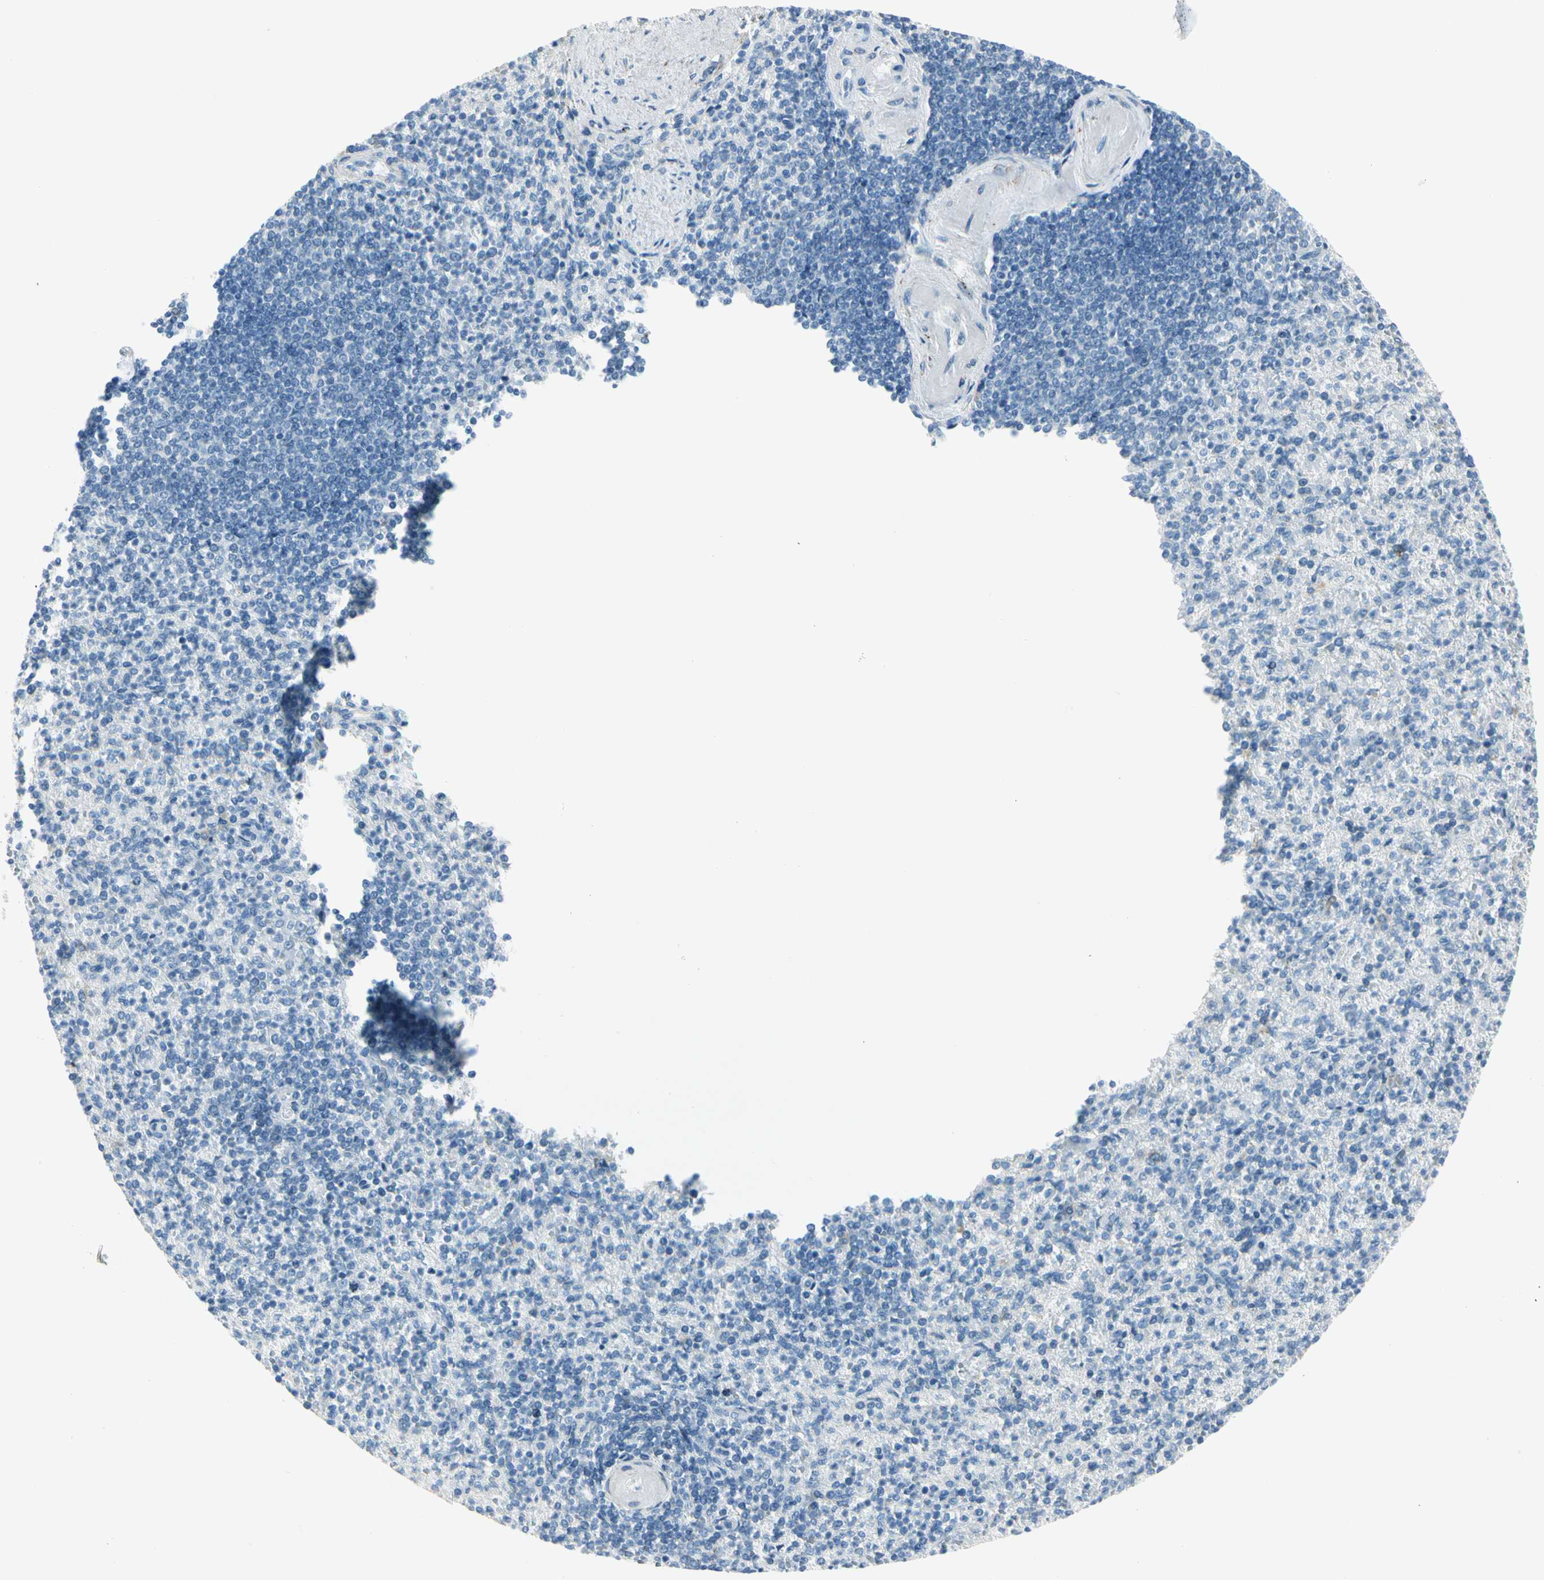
{"staining": {"intensity": "negative", "quantity": "none", "location": "none"}, "tissue": "spleen", "cell_type": "Cells in red pulp", "image_type": "normal", "snomed": [{"axis": "morphology", "description": "Normal tissue, NOS"}, {"axis": "topography", "description": "Spleen"}], "caption": "Immunohistochemical staining of normal human spleen displays no significant staining in cells in red pulp. (Brightfield microscopy of DAB IHC at high magnification).", "gene": "SLC6A15", "patient": {"sex": "female", "age": 74}}